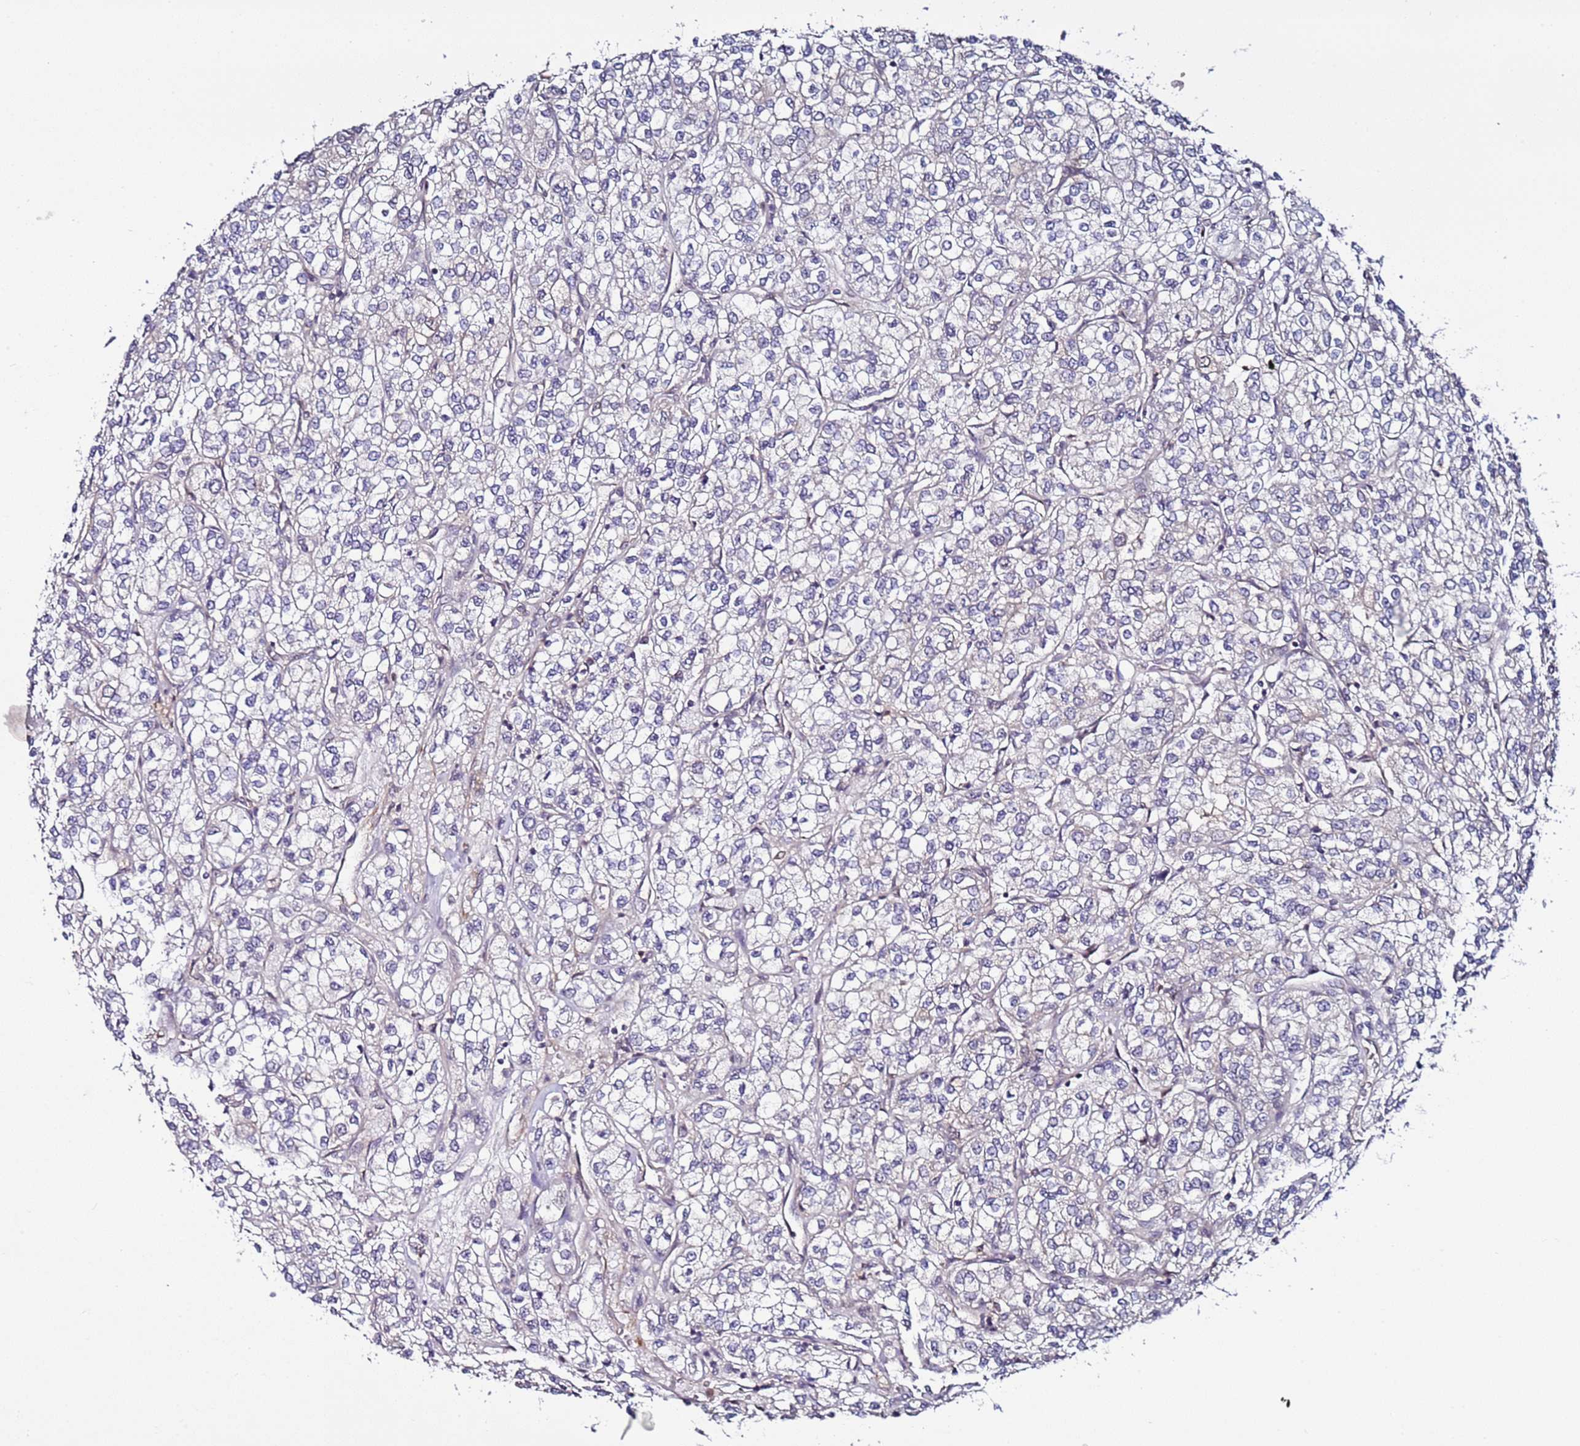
{"staining": {"intensity": "negative", "quantity": "none", "location": "none"}, "tissue": "renal cancer", "cell_type": "Tumor cells", "image_type": "cancer", "snomed": [{"axis": "morphology", "description": "Adenocarcinoma, NOS"}, {"axis": "topography", "description": "Kidney"}], "caption": "There is no significant positivity in tumor cells of adenocarcinoma (renal).", "gene": "POLR2D", "patient": {"sex": "male", "age": 80}}